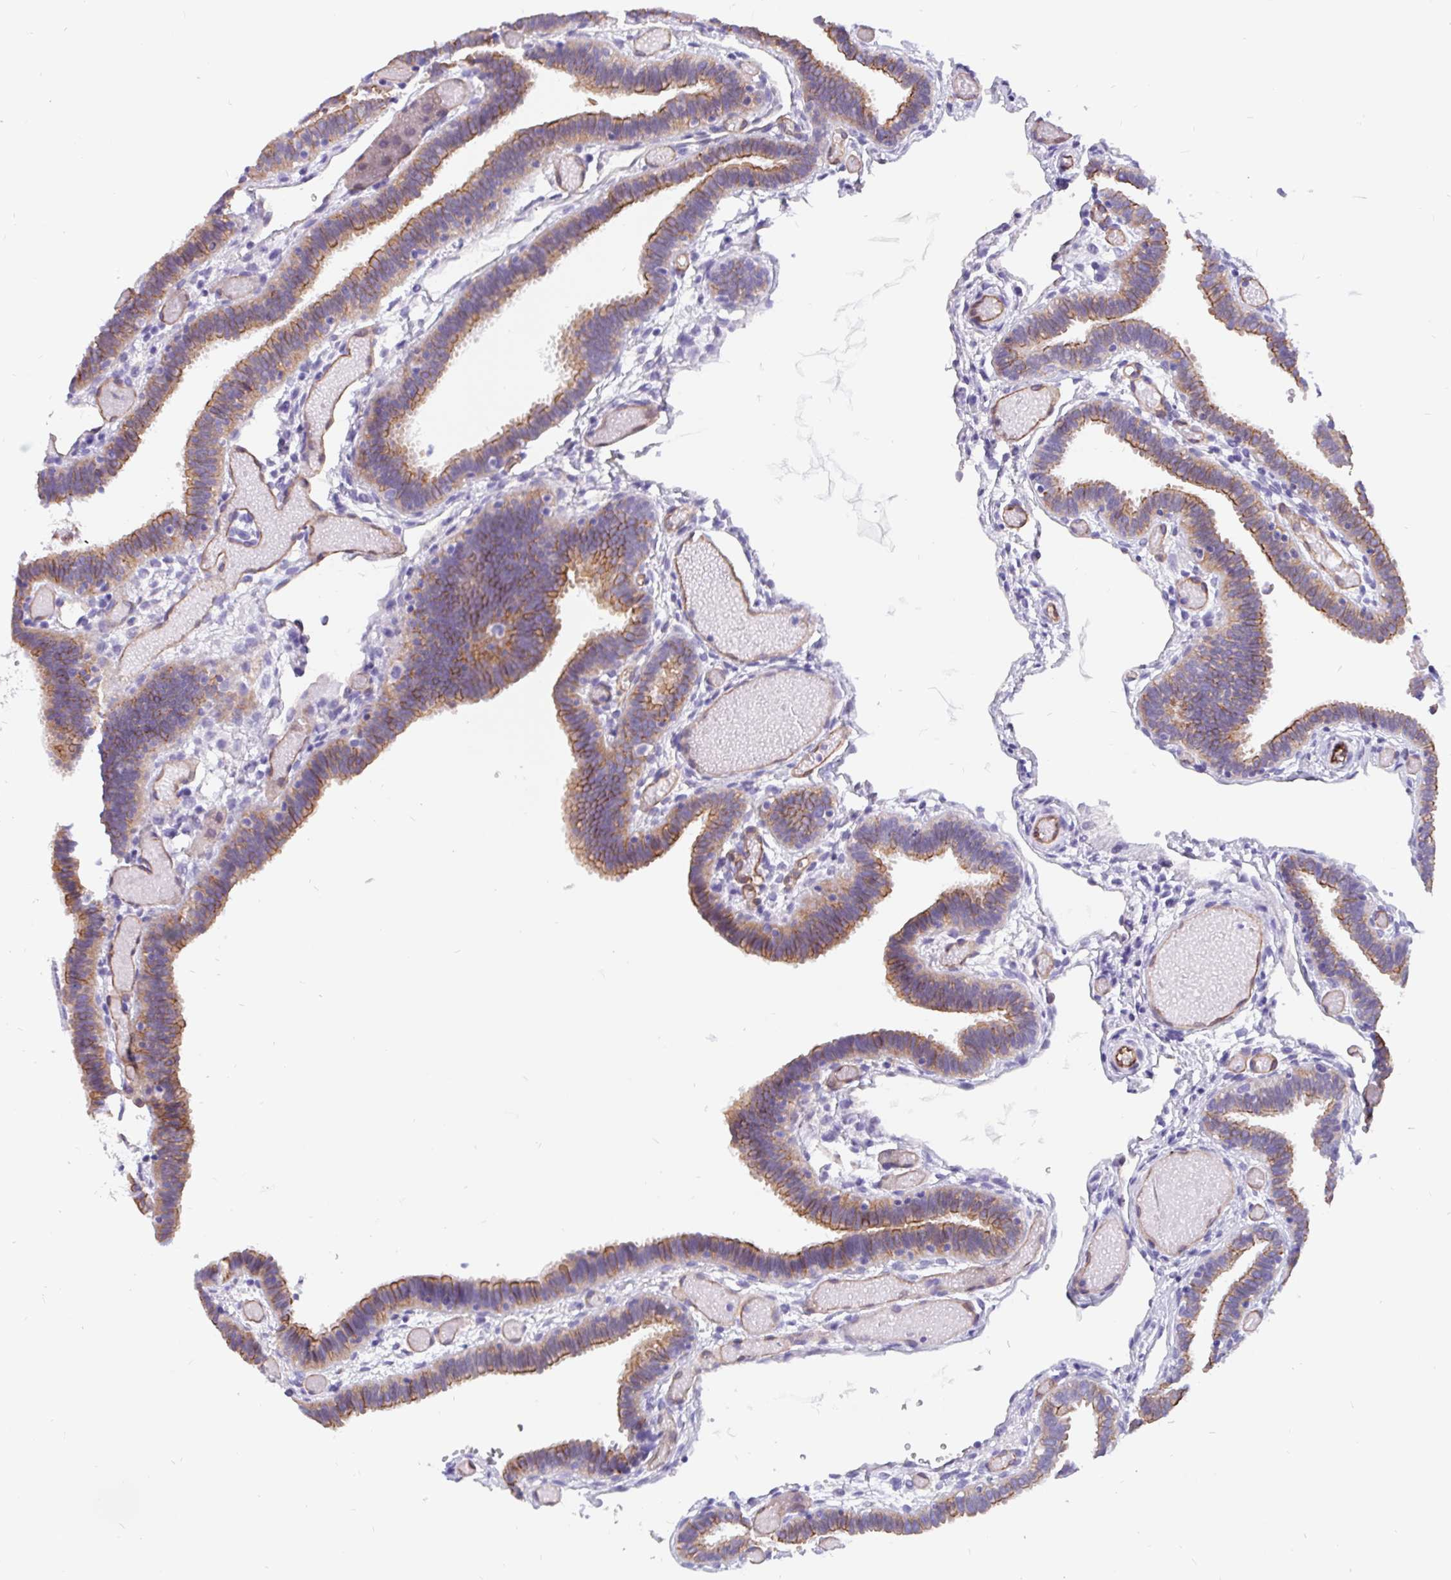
{"staining": {"intensity": "weak", "quantity": "25%-75%", "location": "cytoplasmic/membranous"}, "tissue": "fallopian tube", "cell_type": "Glandular cells", "image_type": "normal", "snomed": [{"axis": "morphology", "description": "Normal tissue, NOS"}, {"axis": "topography", "description": "Fallopian tube"}], "caption": "This is a micrograph of immunohistochemistry staining of unremarkable fallopian tube, which shows weak positivity in the cytoplasmic/membranous of glandular cells.", "gene": "LIMCH1", "patient": {"sex": "female", "age": 37}}